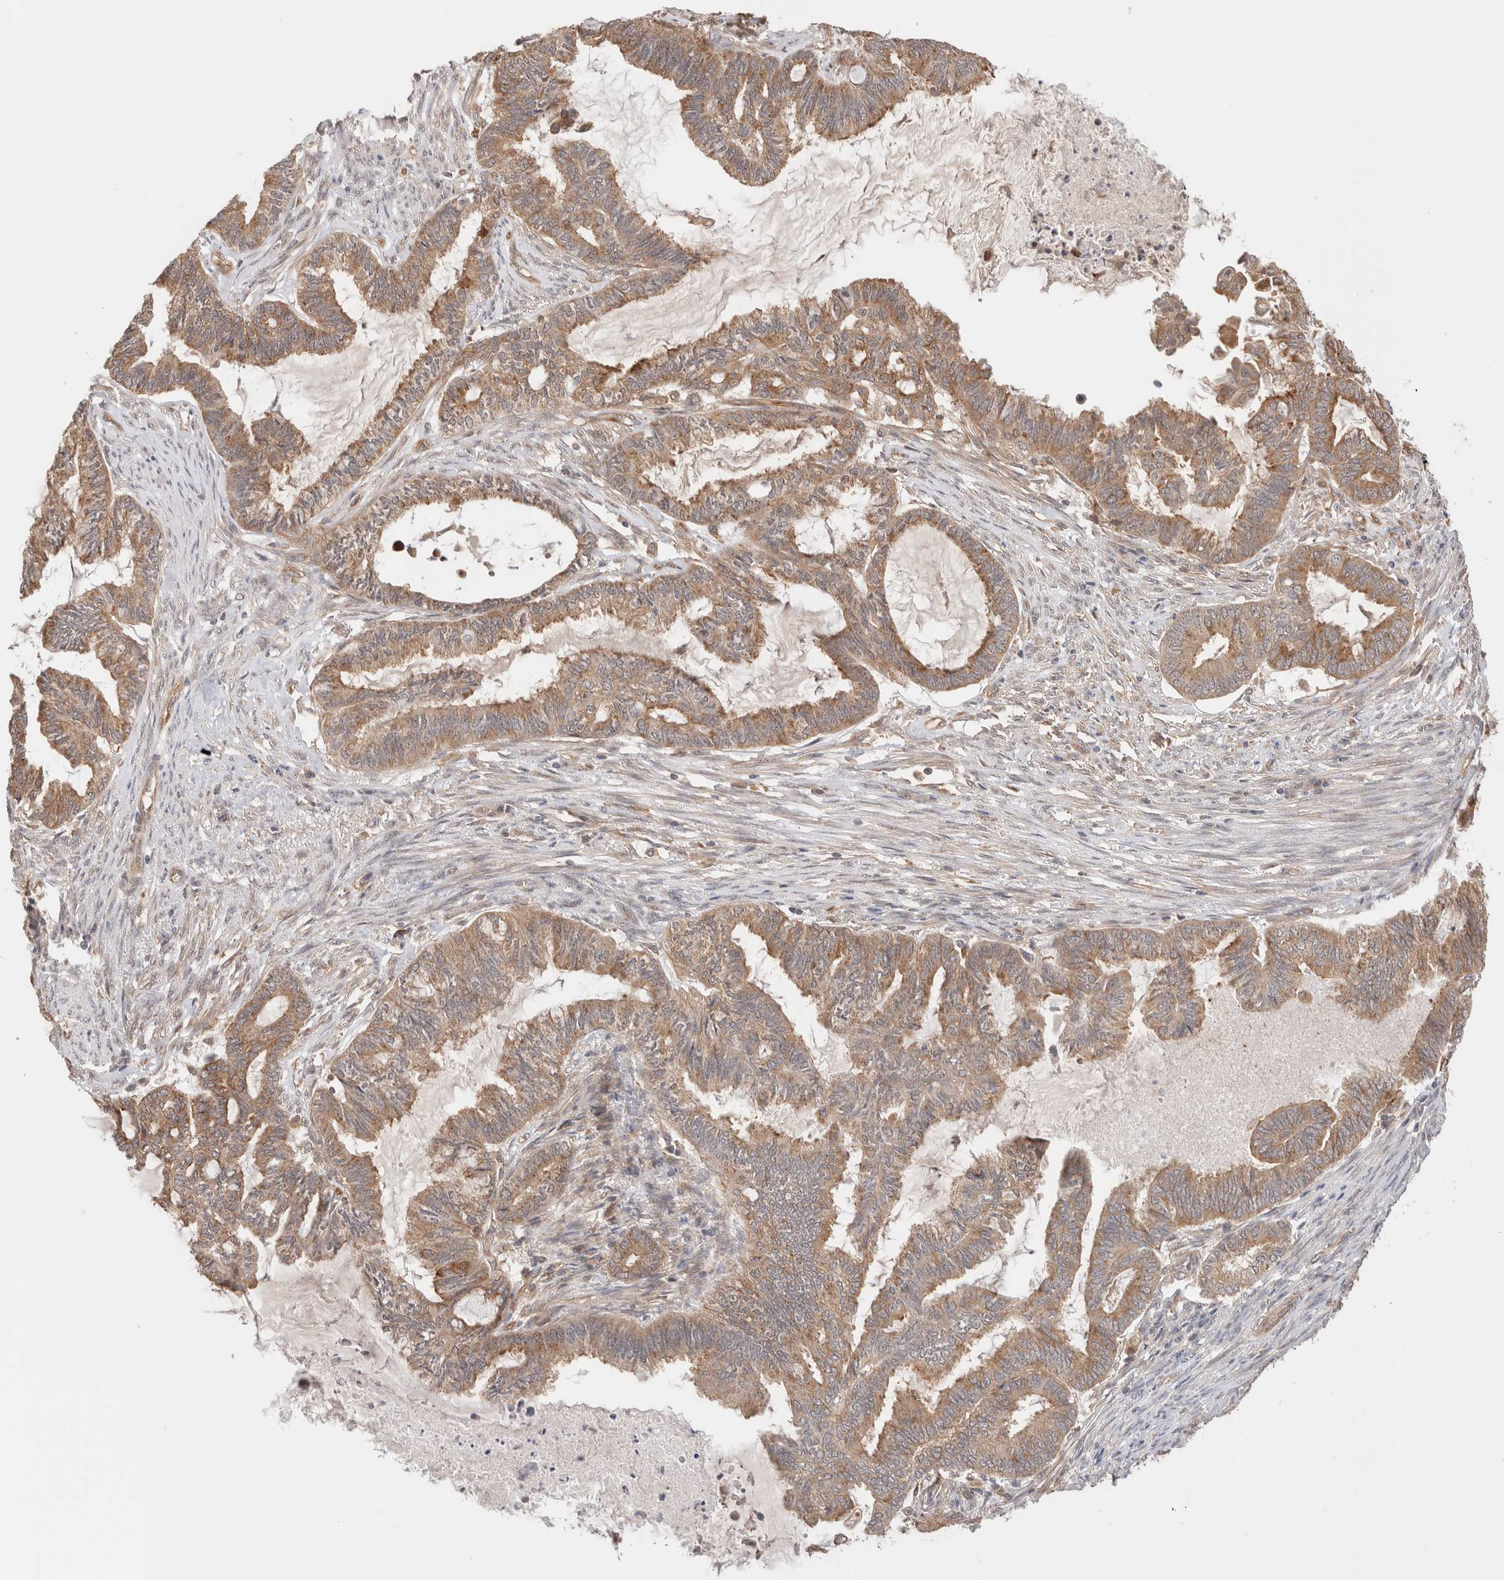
{"staining": {"intensity": "moderate", "quantity": ">75%", "location": "cytoplasmic/membranous"}, "tissue": "endometrial cancer", "cell_type": "Tumor cells", "image_type": "cancer", "snomed": [{"axis": "morphology", "description": "Adenocarcinoma, NOS"}, {"axis": "topography", "description": "Endometrium"}], "caption": "Endometrial adenocarcinoma tissue displays moderate cytoplasmic/membranous staining in about >75% of tumor cells", "gene": "SIKE1", "patient": {"sex": "female", "age": 86}}